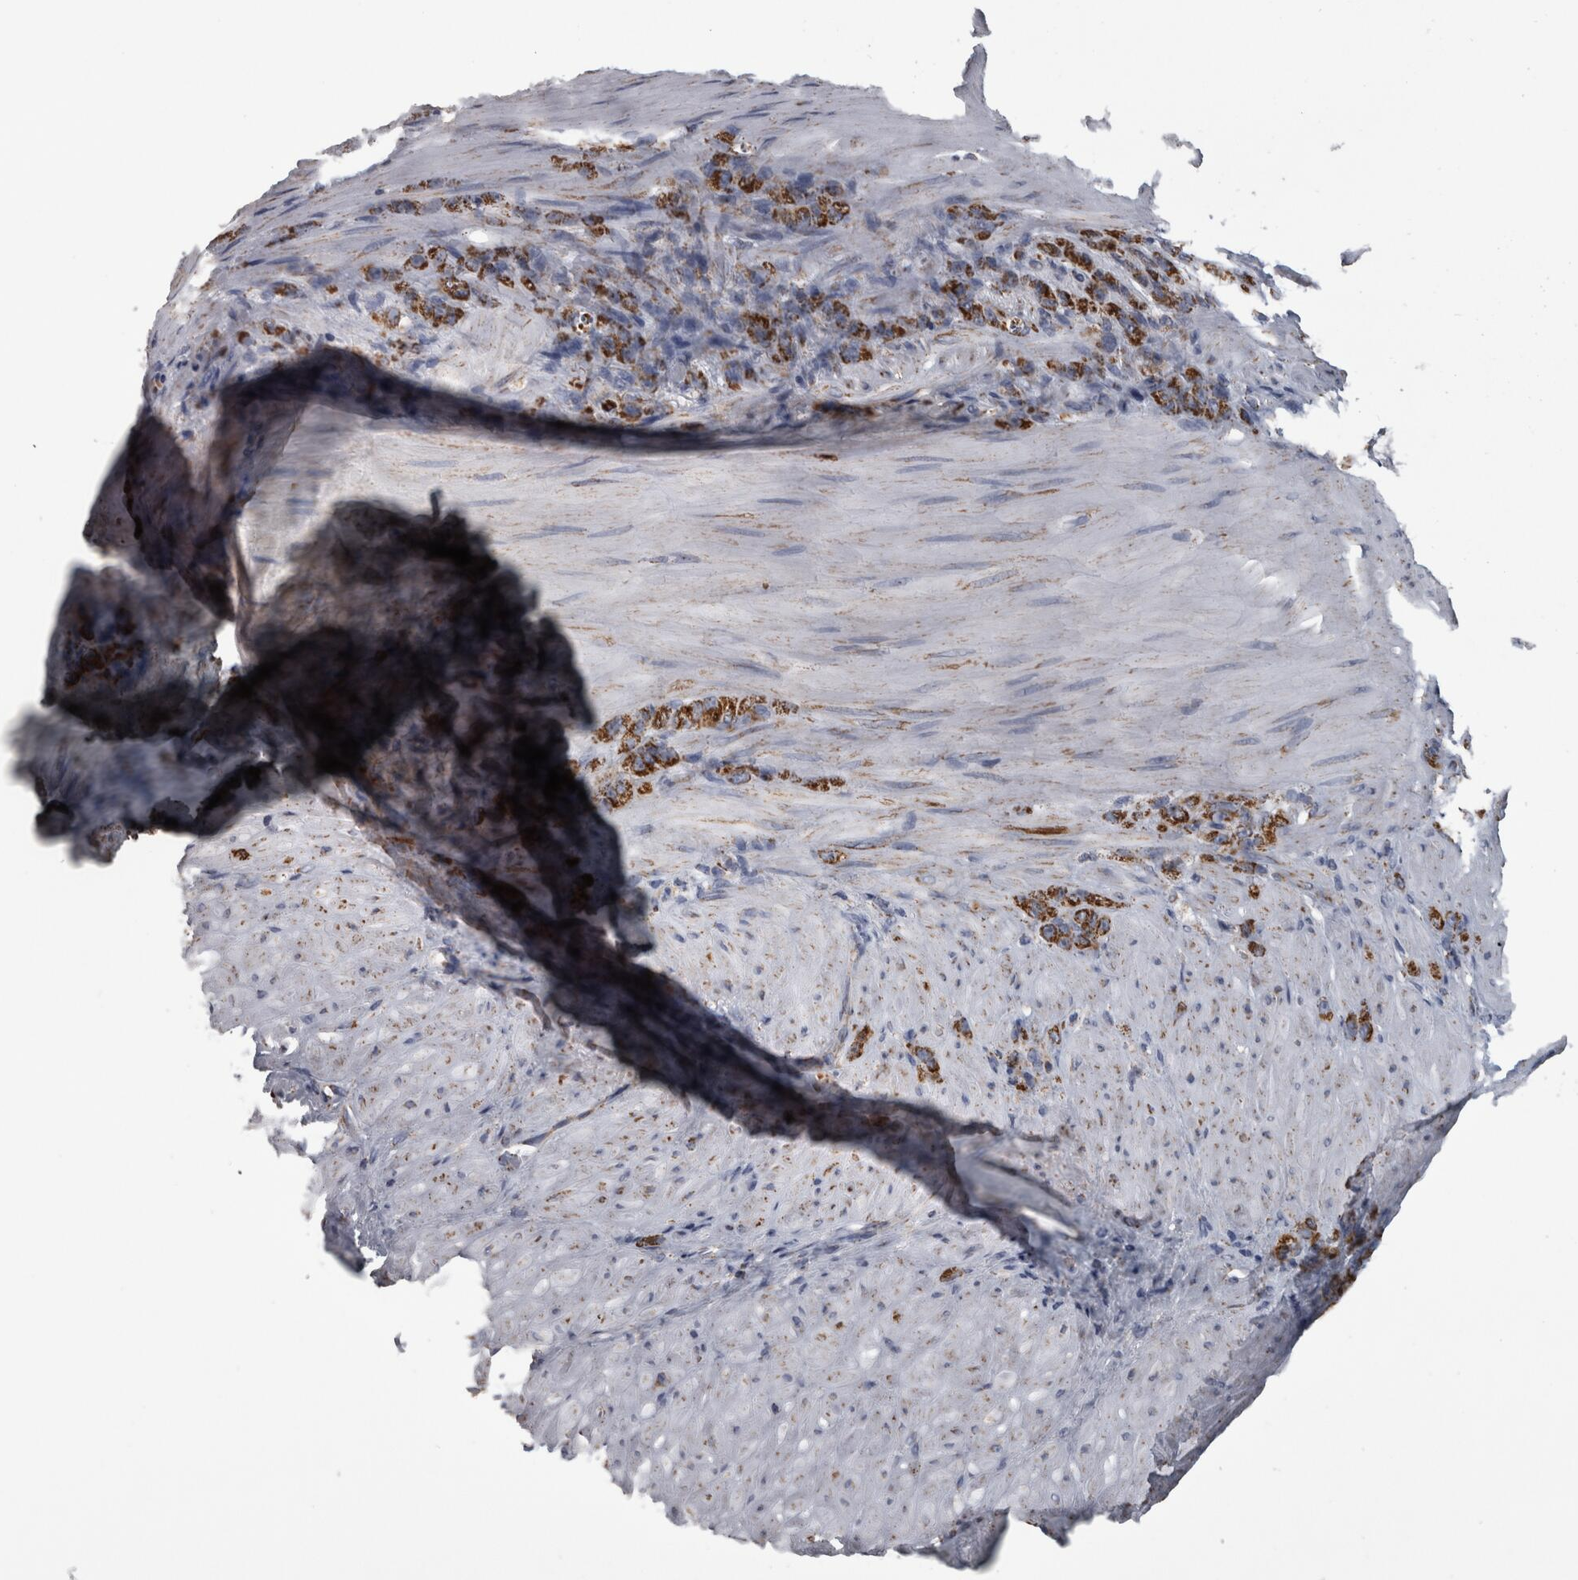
{"staining": {"intensity": "strong", "quantity": ">75%", "location": "cytoplasmic/membranous"}, "tissue": "stomach cancer", "cell_type": "Tumor cells", "image_type": "cancer", "snomed": [{"axis": "morphology", "description": "Normal tissue, NOS"}, {"axis": "morphology", "description": "Adenocarcinoma, NOS"}, {"axis": "topography", "description": "Stomach"}], "caption": "DAB (3,3'-diaminobenzidine) immunohistochemical staining of stomach cancer exhibits strong cytoplasmic/membranous protein expression in approximately >75% of tumor cells. The staining was performed using DAB (3,3'-diaminobenzidine), with brown indicating positive protein expression. Nuclei are stained blue with hematoxylin.", "gene": "MDH2", "patient": {"sex": "male", "age": 82}}